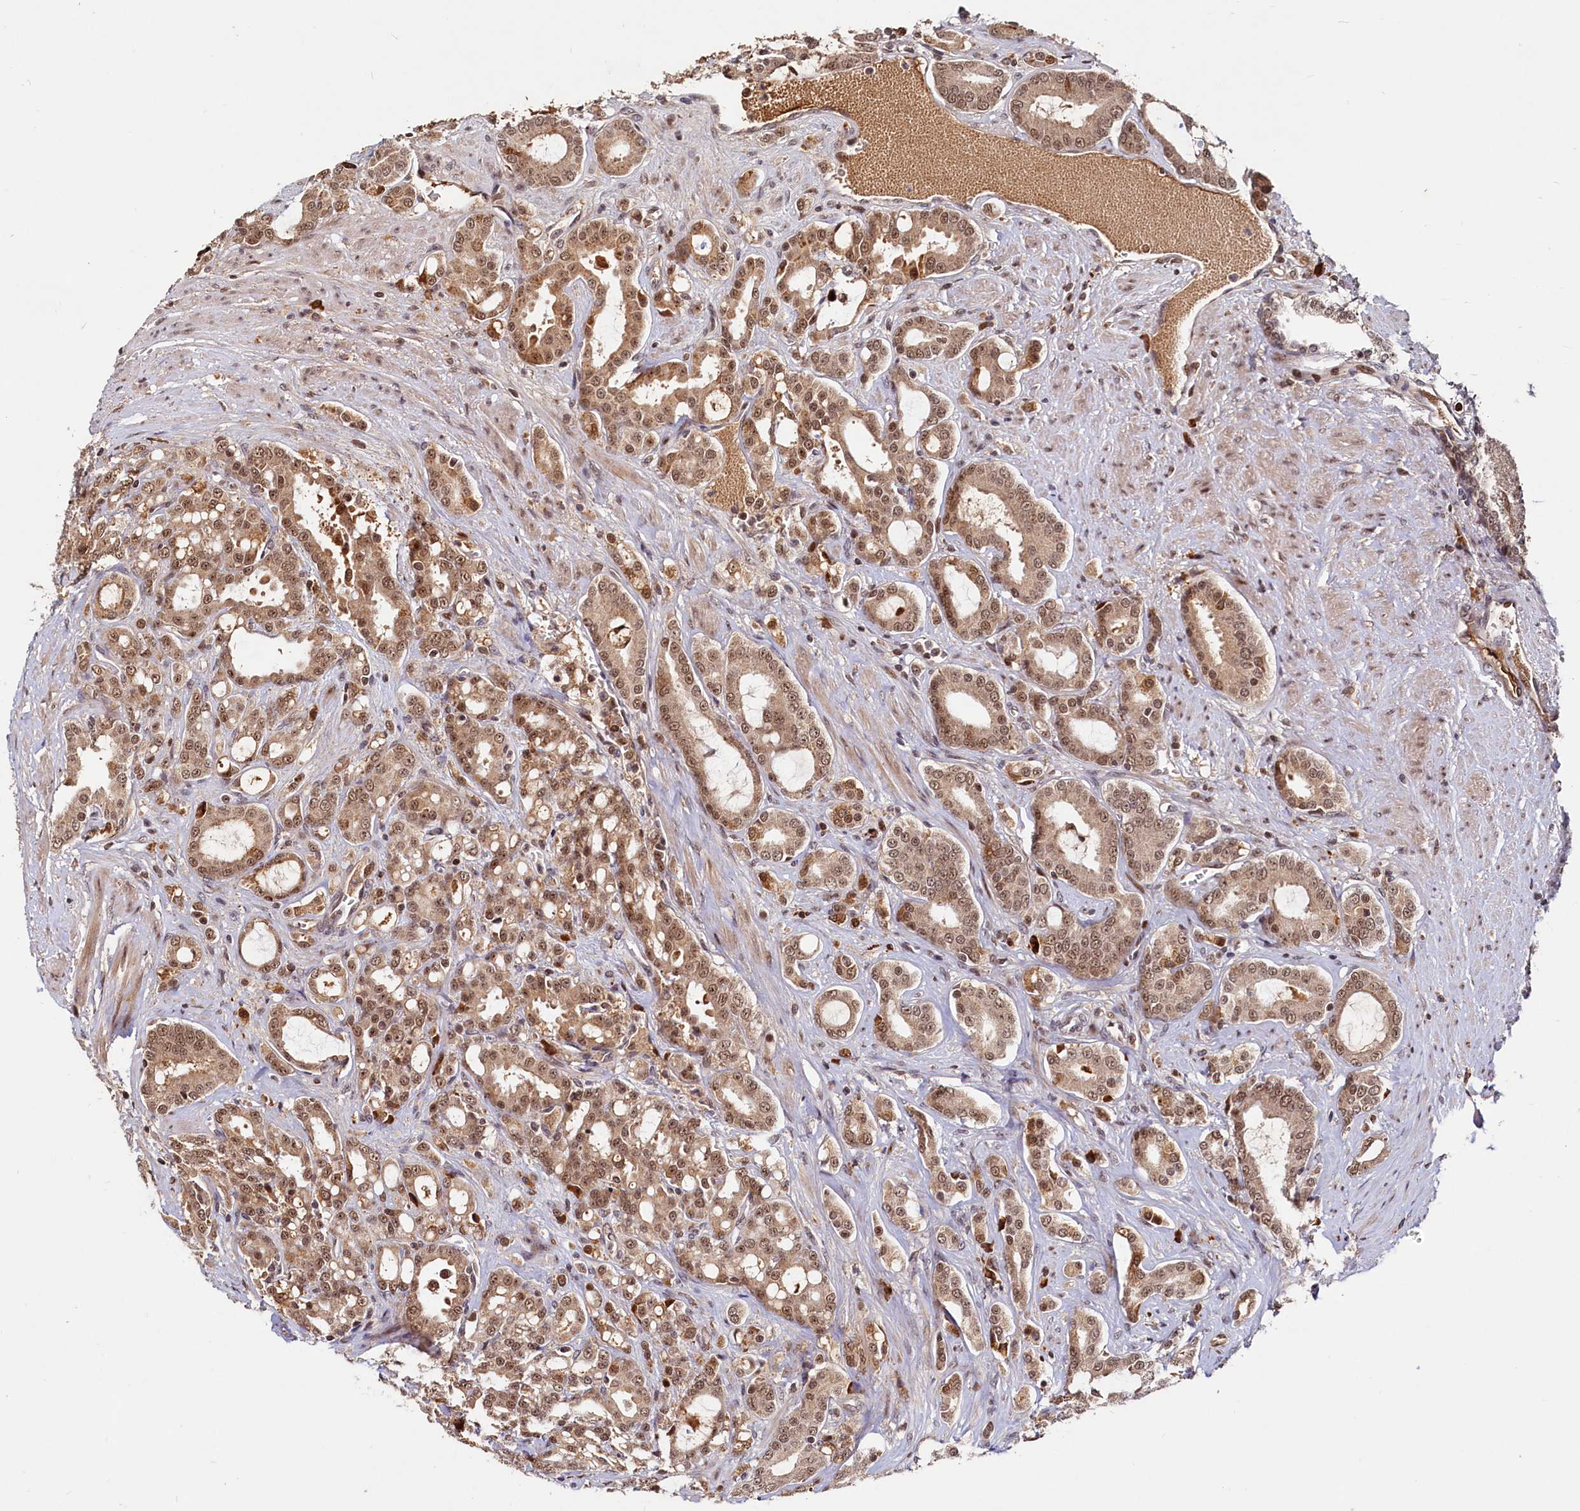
{"staining": {"intensity": "moderate", "quantity": ">75%", "location": "nuclear"}, "tissue": "prostate cancer", "cell_type": "Tumor cells", "image_type": "cancer", "snomed": [{"axis": "morphology", "description": "Adenocarcinoma, High grade"}, {"axis": "topography", "description": "Prostate"}], "caption": "Immunohistochemistry (IHC) micrograph of neoplastic tissue: human prostate high-grade adenocarcinoma stained using immunohistochemistry (IHC) demonstrates medium levels of moderate protein expression localized specifically in the nuclear of tumor cells, appearing as a nuclear brown color.", "gene": "TRAPPC4", "patient": {"sex": "male", "age": 72}}